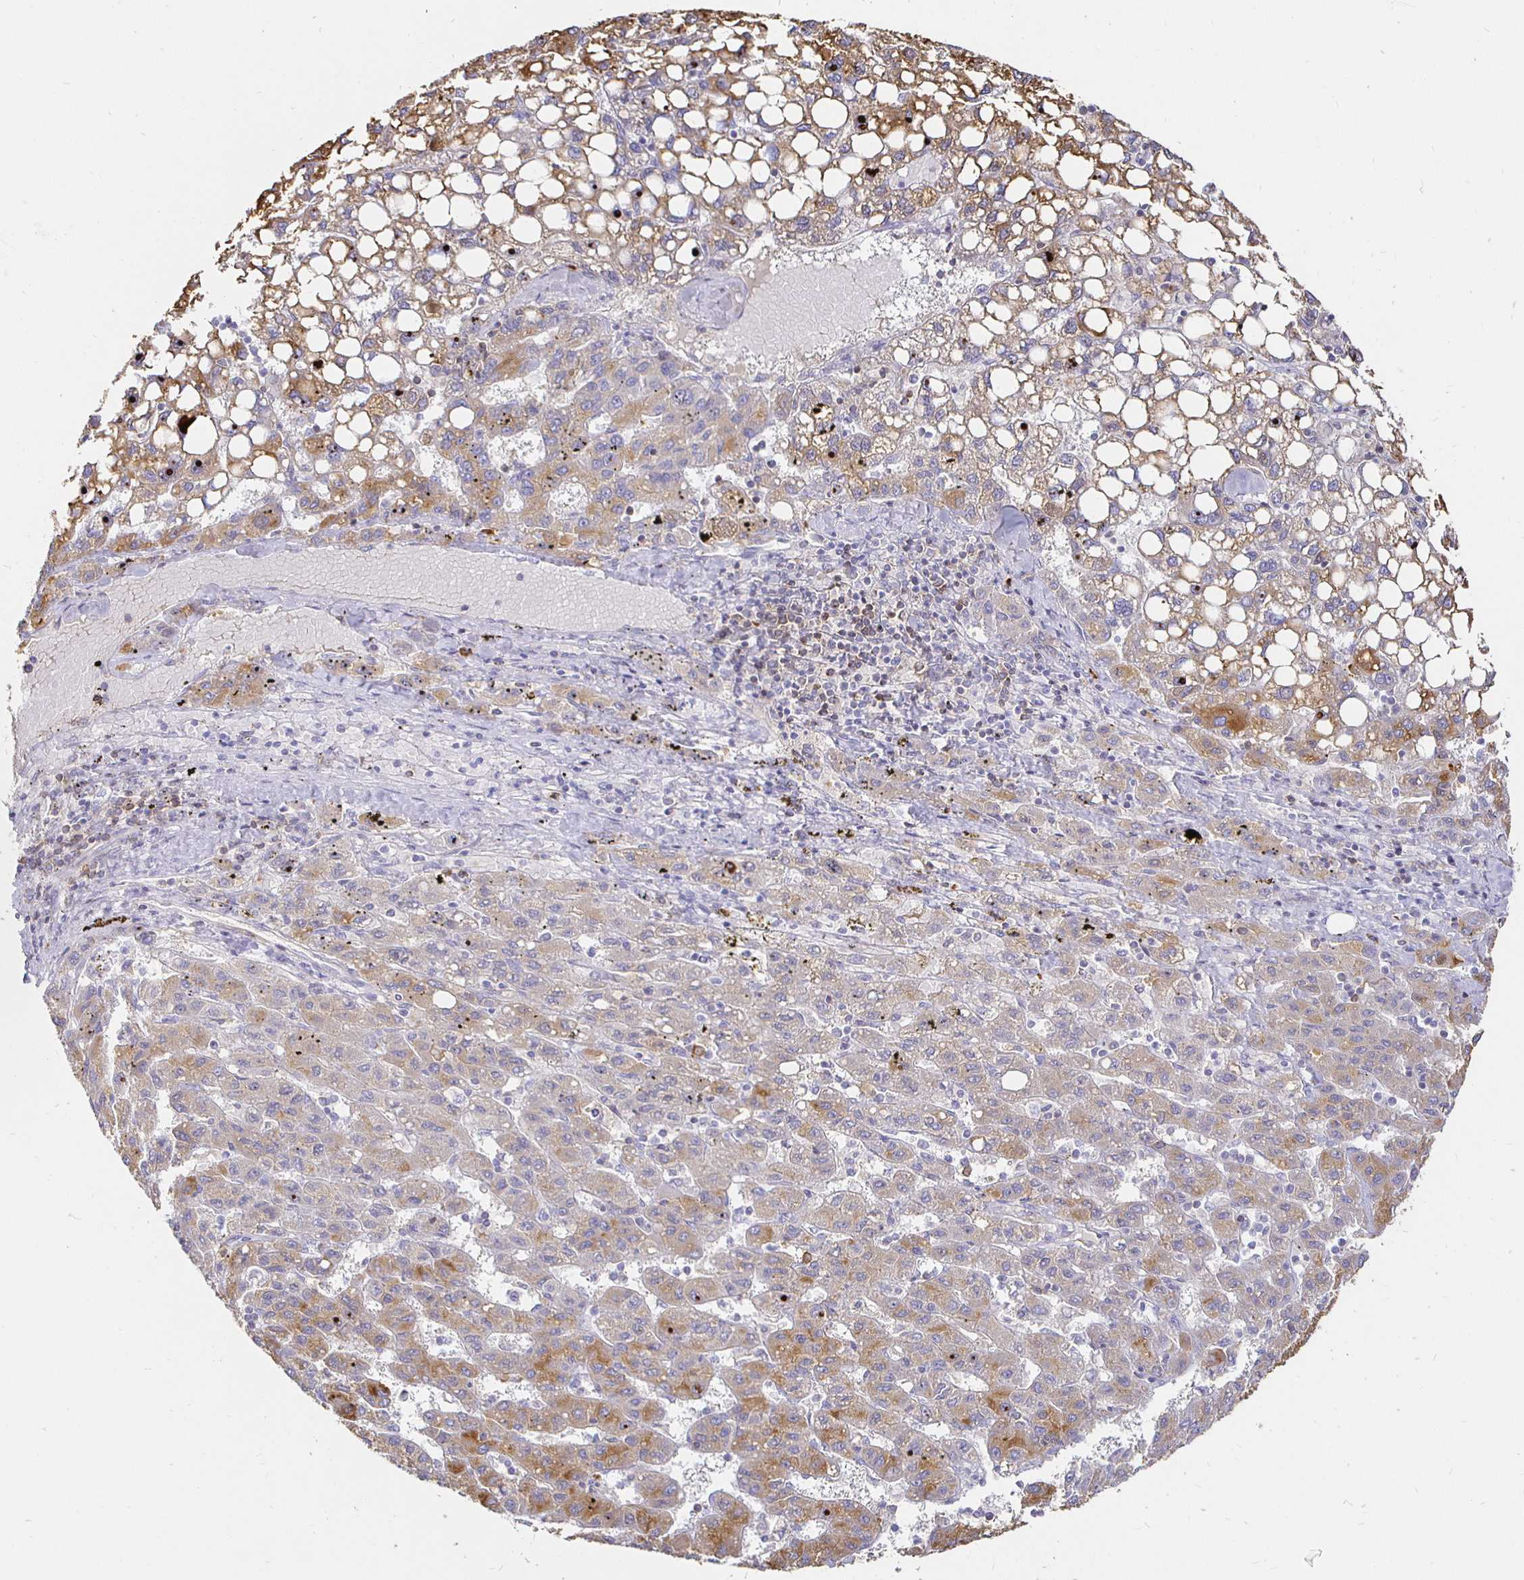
{"staining": {"intensity": "moderate", "quantity": "25%-75%", "location": "cytoplasmic/membranous"}, "tissue": "liver cancer", "cell_type": "Tumor cells", "image_type": "cancer", "snomed": [{"axis": "morphology", "description": "Carcinoma, Hepatocellular, NOS"}, {"axis": "topography", "description": "Liver"}], "caption": "IHC photomicrograph of hepatocellular carcinoma (liver) stained for a protein (brown), which shows medium levels of moderate cytoplasmic/membranous positivity in approximately 25%-75% of tumor cells.", "gene": "CXCR3", "patient": {"sex": "female", "age": 82}}